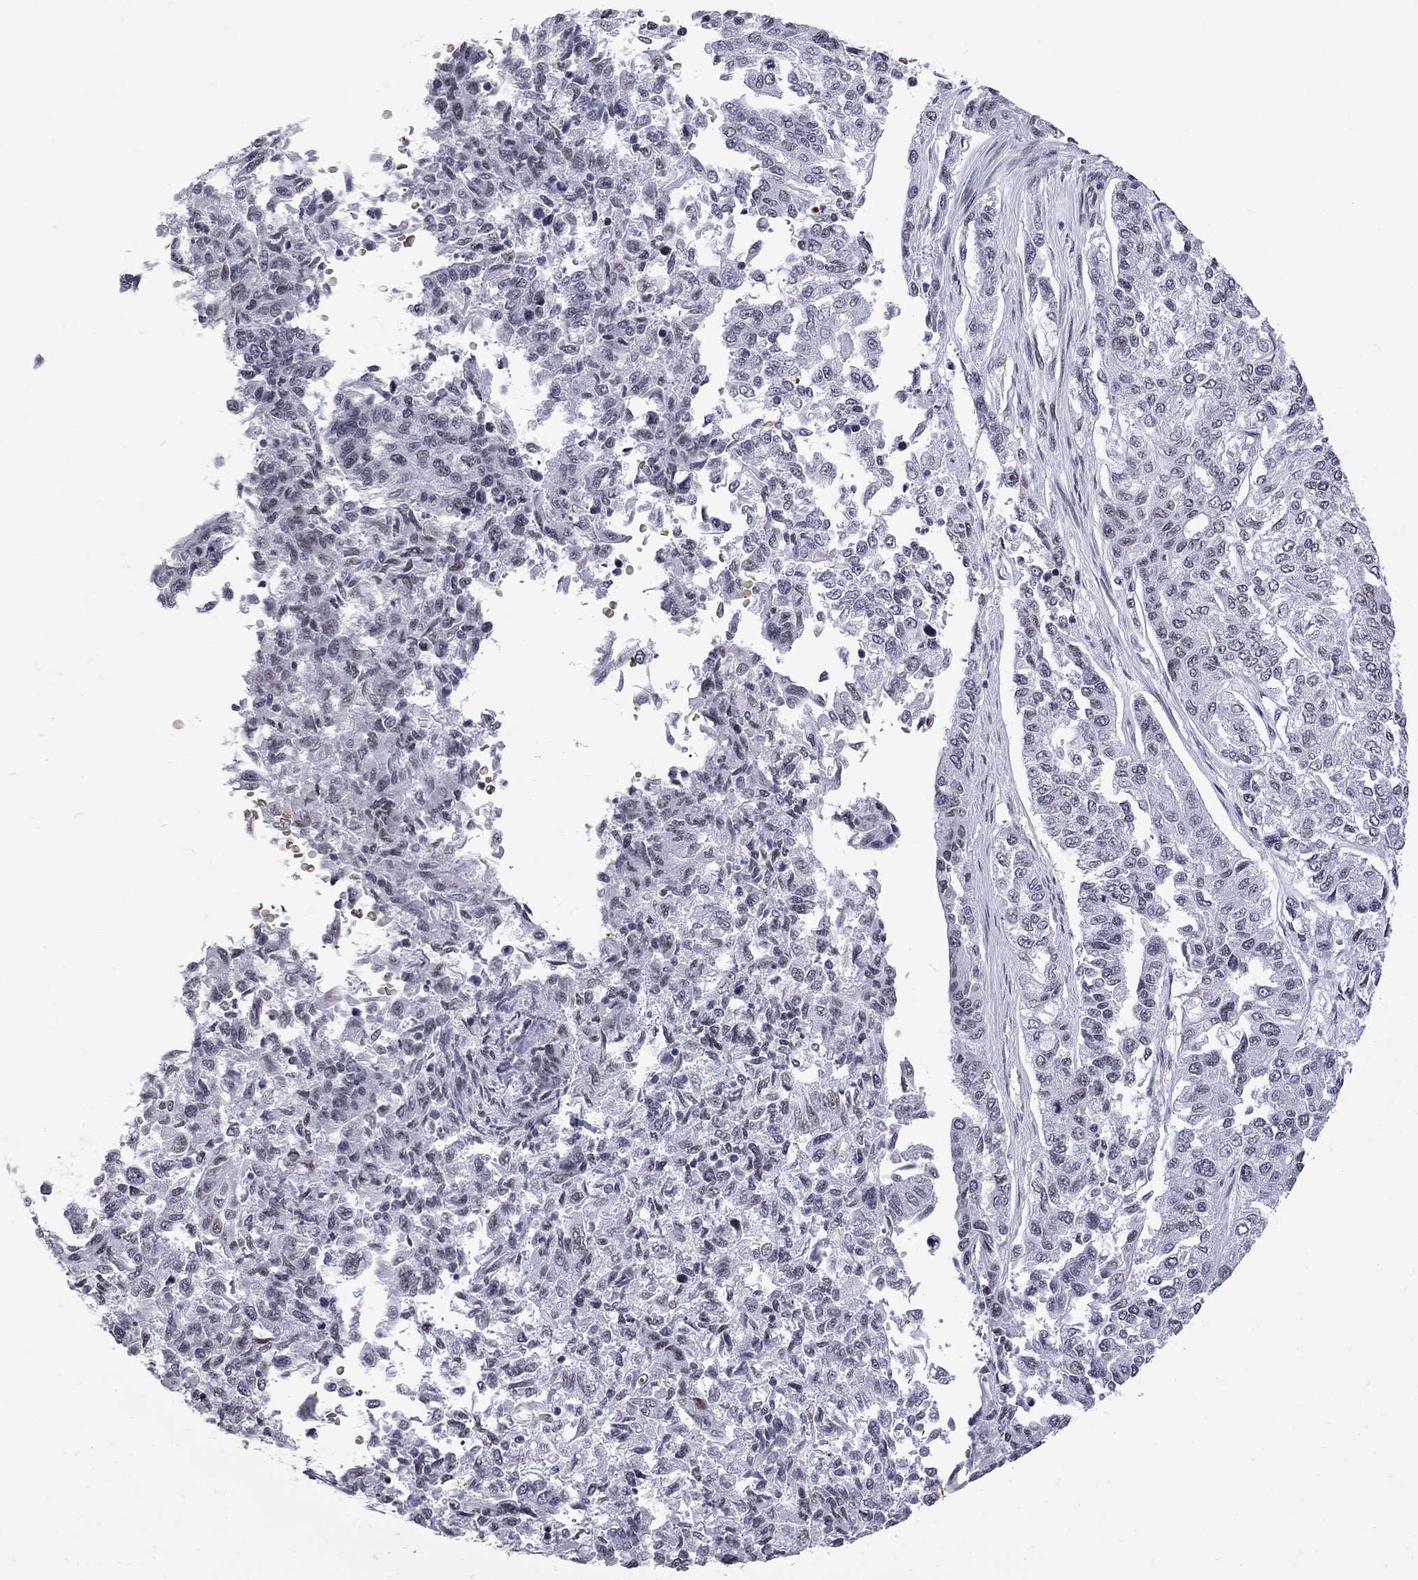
{"staining": {"intensity": "weak", "quantity": "<25%", "location": "nuclear"}, "tissue": "endometrial cancer", "cell_type": "Tumor cells", "image_type": "cancer", "snomed": [{"axis": "morphology", "description": "Adenocarcinoma, NOS"}, {"axis": "topography", "description": "Uterus"}], "caption": "High magnification brightfield microscopy of endometrial cancer (adenocarcinoma) stained with DAB (3,3'-diaminobenzidine) (brown) and counterstained with hematoxylin (blue): tumor cells show no significant staining.", "gene": "ZBTB47", "patient": {"sex": "female", "age": 59}}